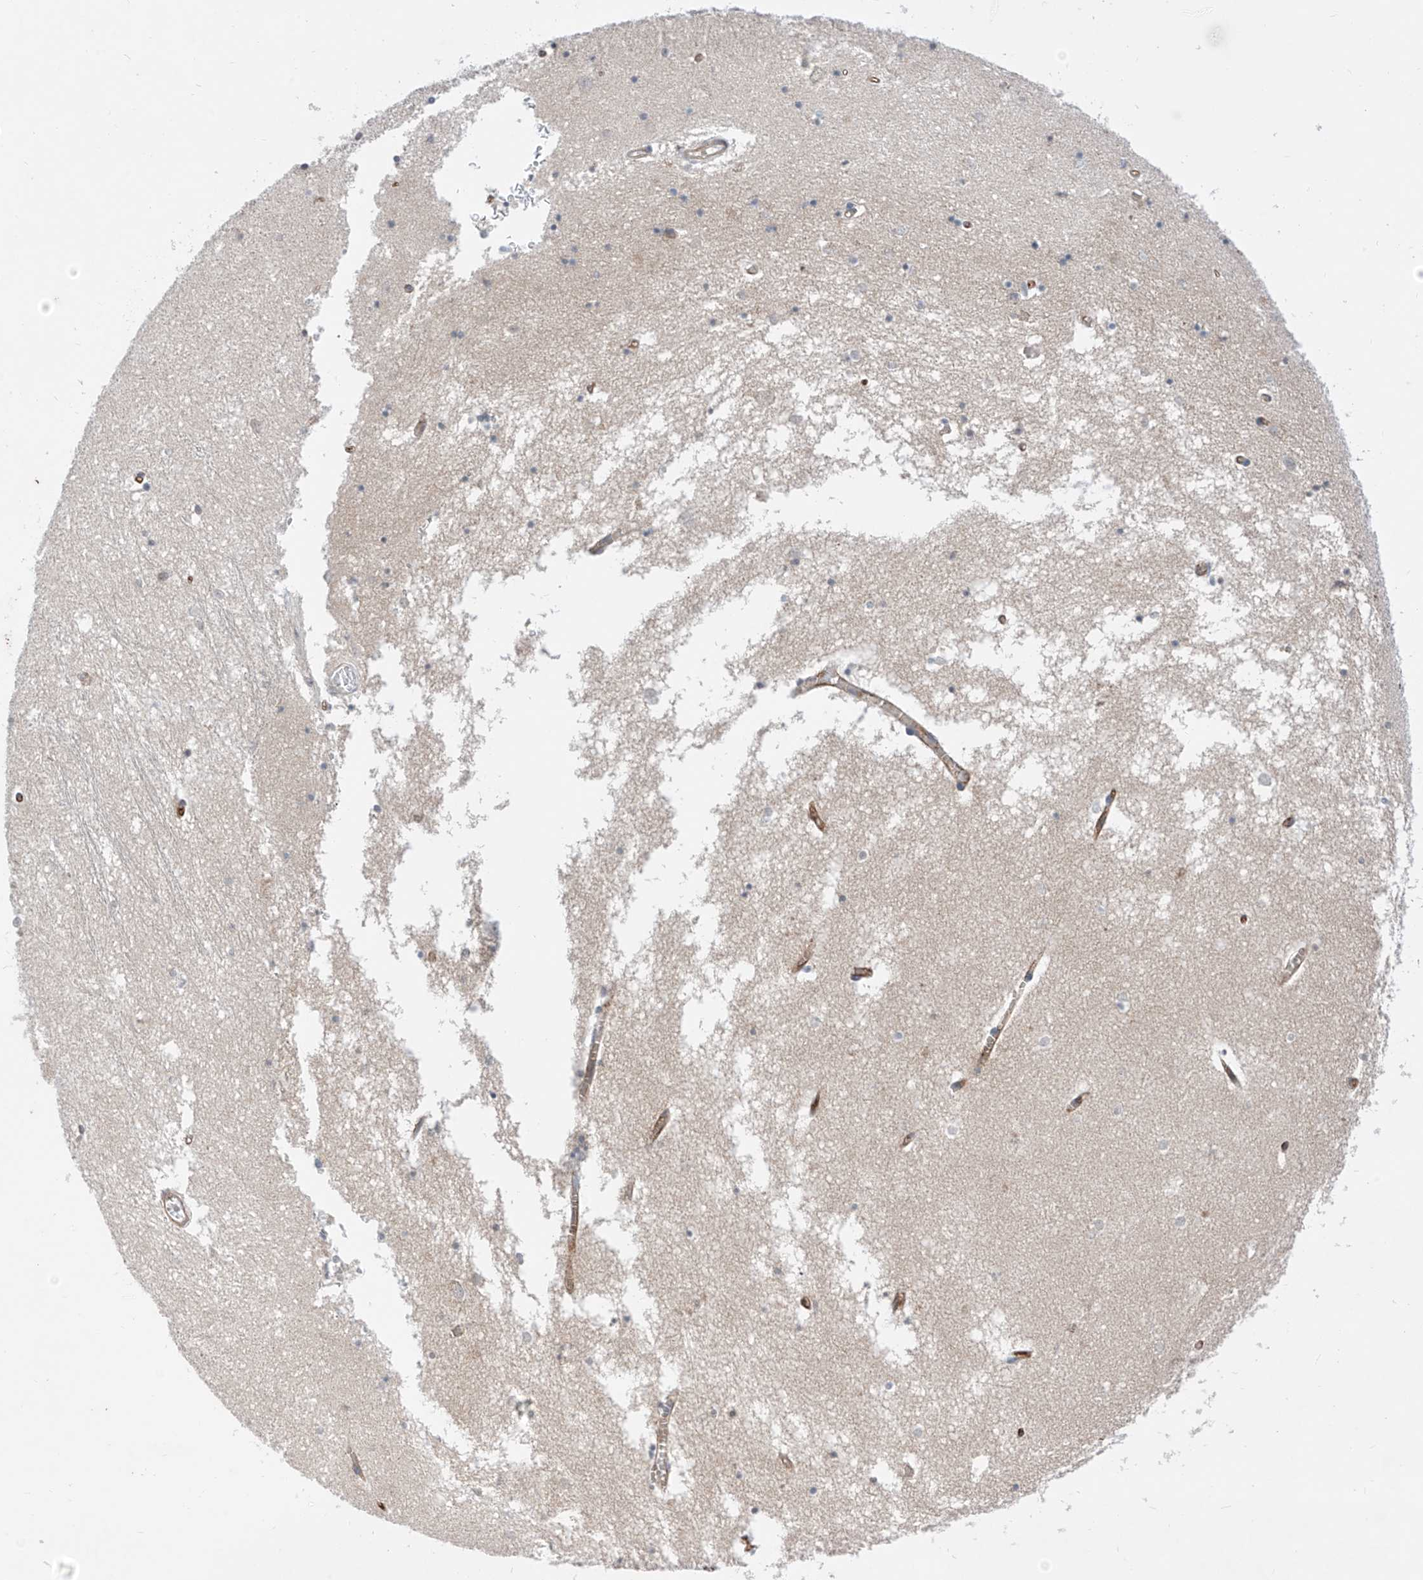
{"staining": {"intensity": "negative", "quantity": "none", "location": "none"}, "tissue": "hippocampus", "cell_type": "Glial cells", "image_type": "normal", "snomed": [{"axis": "morphology", "description": "Normal tissue, NOS"}, {"axis": "topography", "description": "Hippocampus"}], "caption": "This is an immunohistochemistry photomicrograph of benign human hippocampus. There is no expression in glial cells.", "gene": "ABLIM2", "patient": {"sex": "male", "age": 70}}